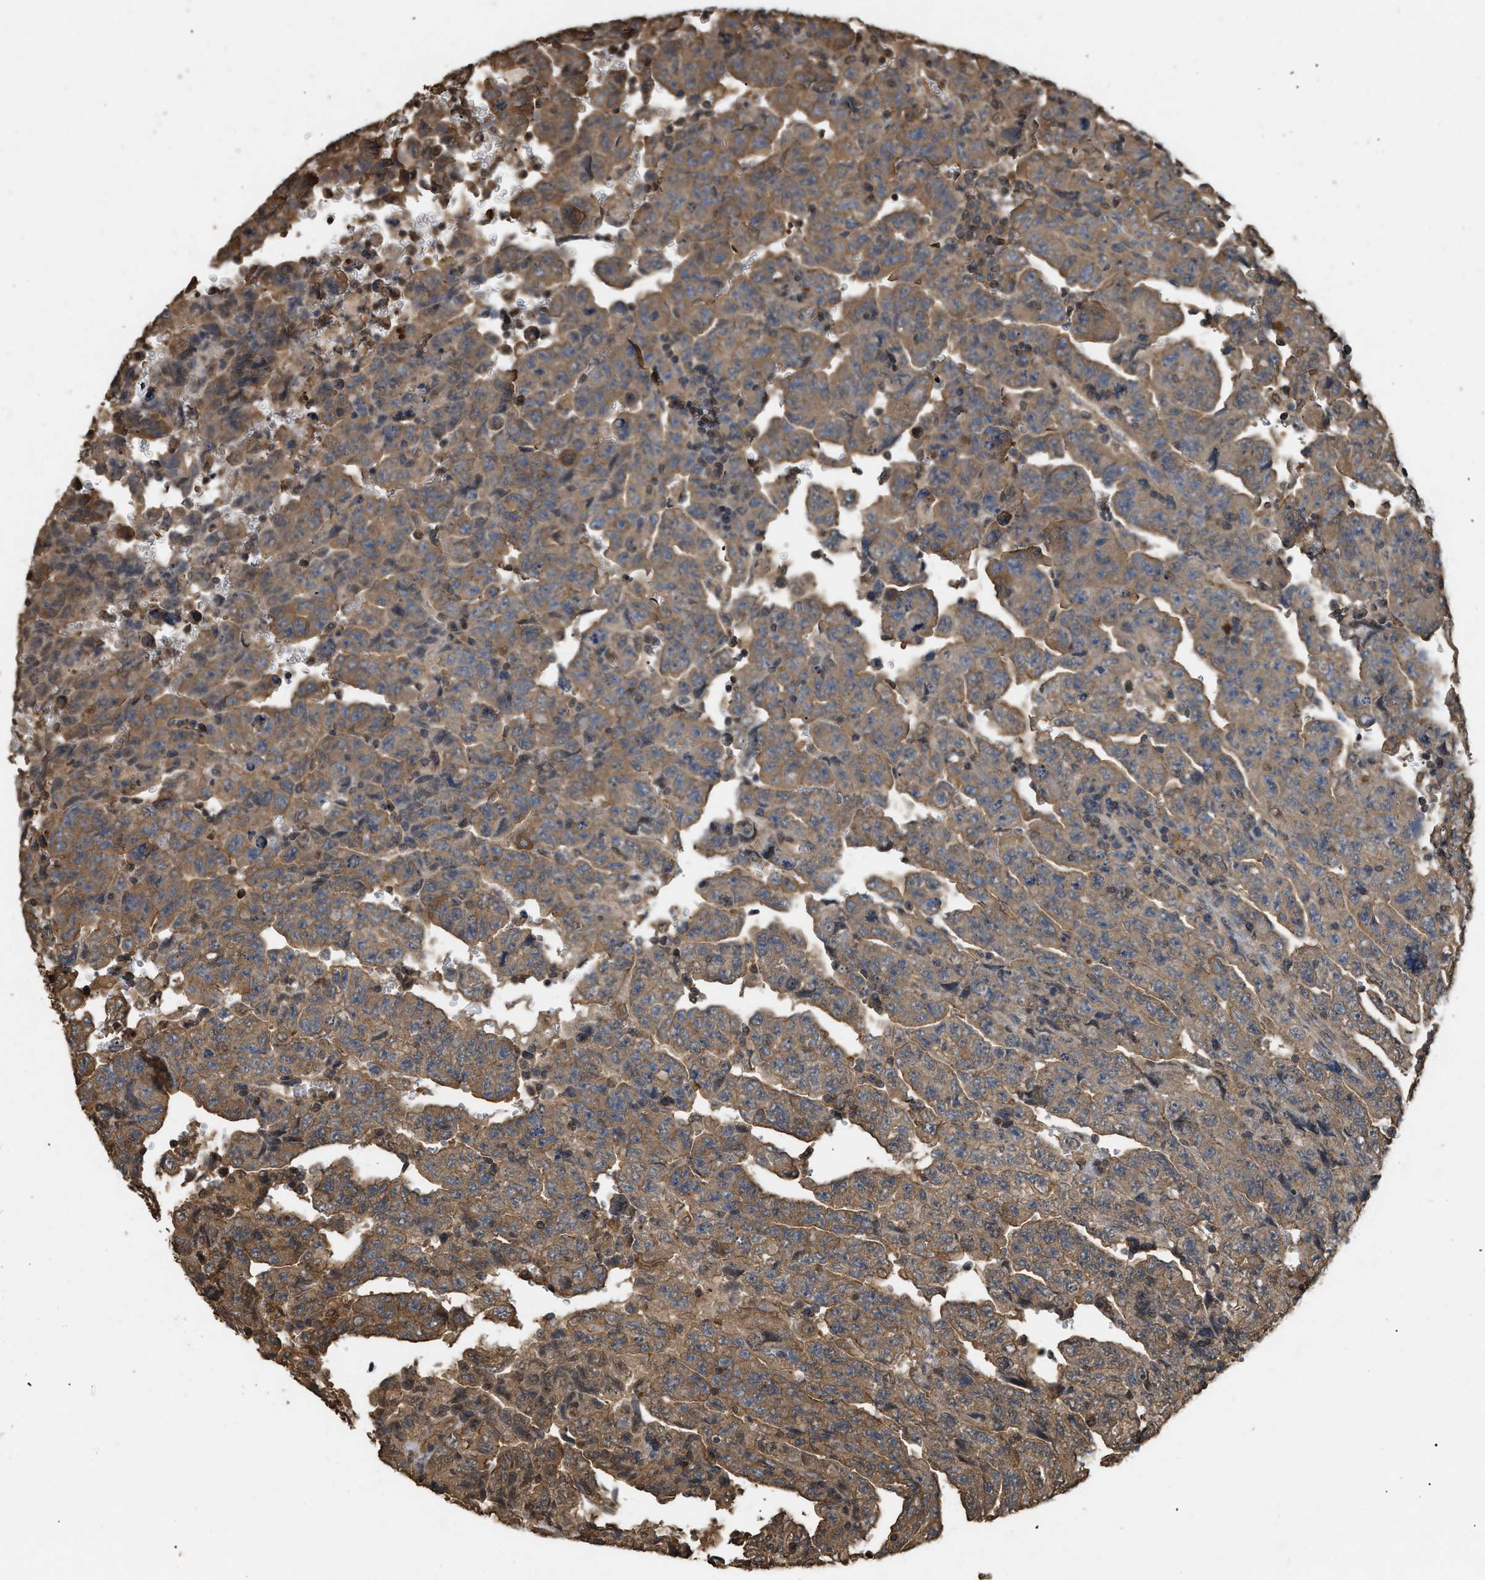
{"staining": {"intensity": "moderate", "quantity": ">75%", "location": "cytoplasmic/membranous"}, "tissue": "testis cancer", "cell_type": "Tumor cells", "image_type": "cancer", "snomed": [{"axis": "morphology", "description": "Carcinoma, Embryonal, NOS"}, {"axis": "topography", "description": "Testis"}], "caption": "Immunohistochemical staining of testis cancer (embryonal carcinoma) reveals medium levels of moderate cytoplasmic/membranous protein expression in approximately >75% of tumor cells.", "gene": "CALM1", "patient": {"sex": "male", "age": 28}}